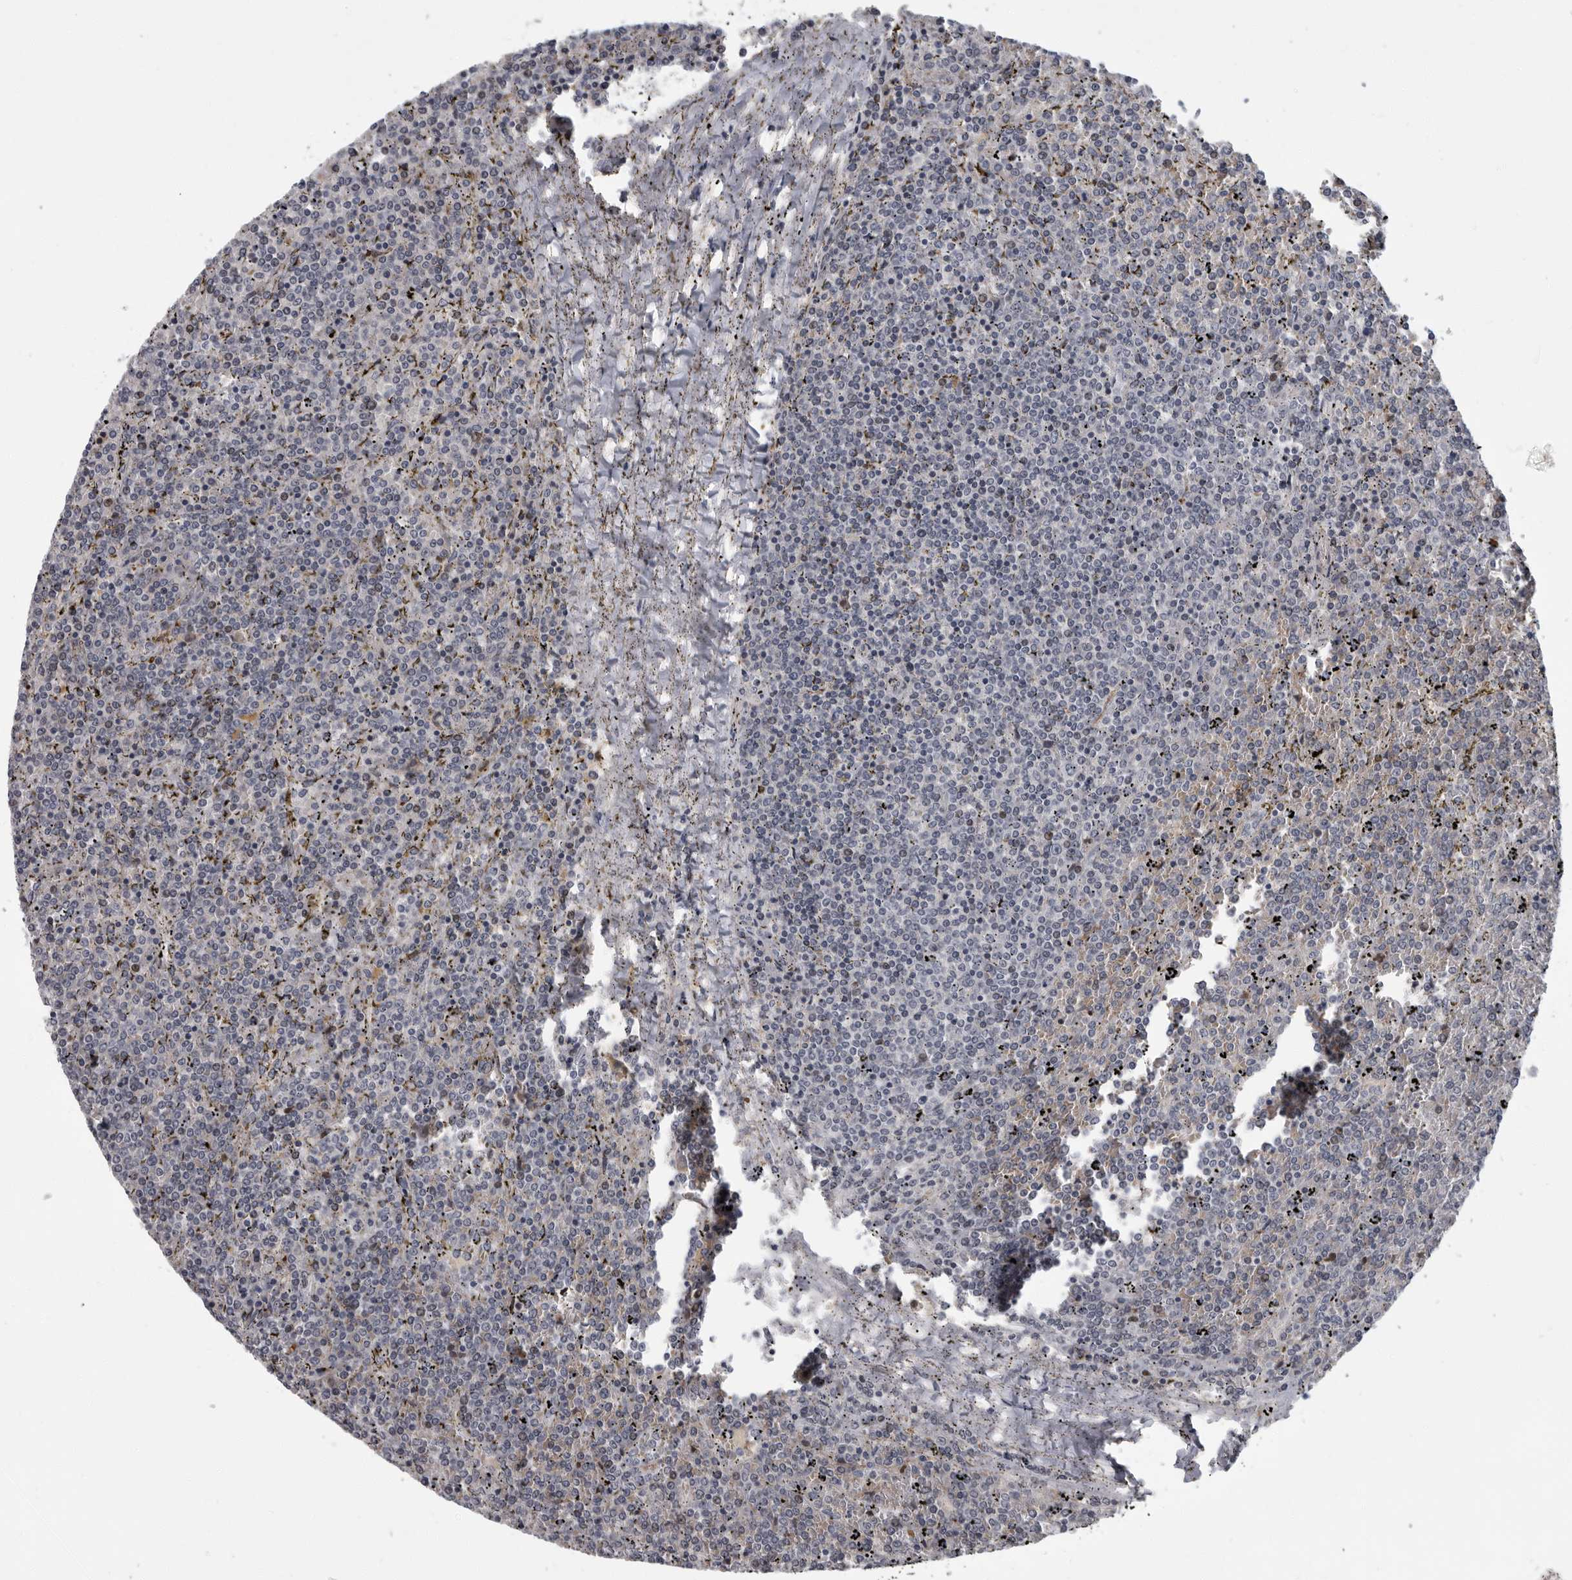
{"staining": {"intensity": "negative", "quantity": "none", "location": "none"}, "tissue": "lymphoma", "cell_type": "Tumor cells", "image_type": "cancer", "snomed": [{"axis": "morphology", "description": "Malignant lymphoma, non-Hodgkin's type, Low grade"}, {"axis": "topography", "description": "Spleen"}], "caption": "Malignant lymphoma, non-Hodgkin's type (low-grade) was stained to show a protein in brown. There is no significant positivity in tumor cells. (IHC, brightfield microscopy, high magnification).", "gene": "PDE7A", "patient": {"sex": "female", "age": 19}}